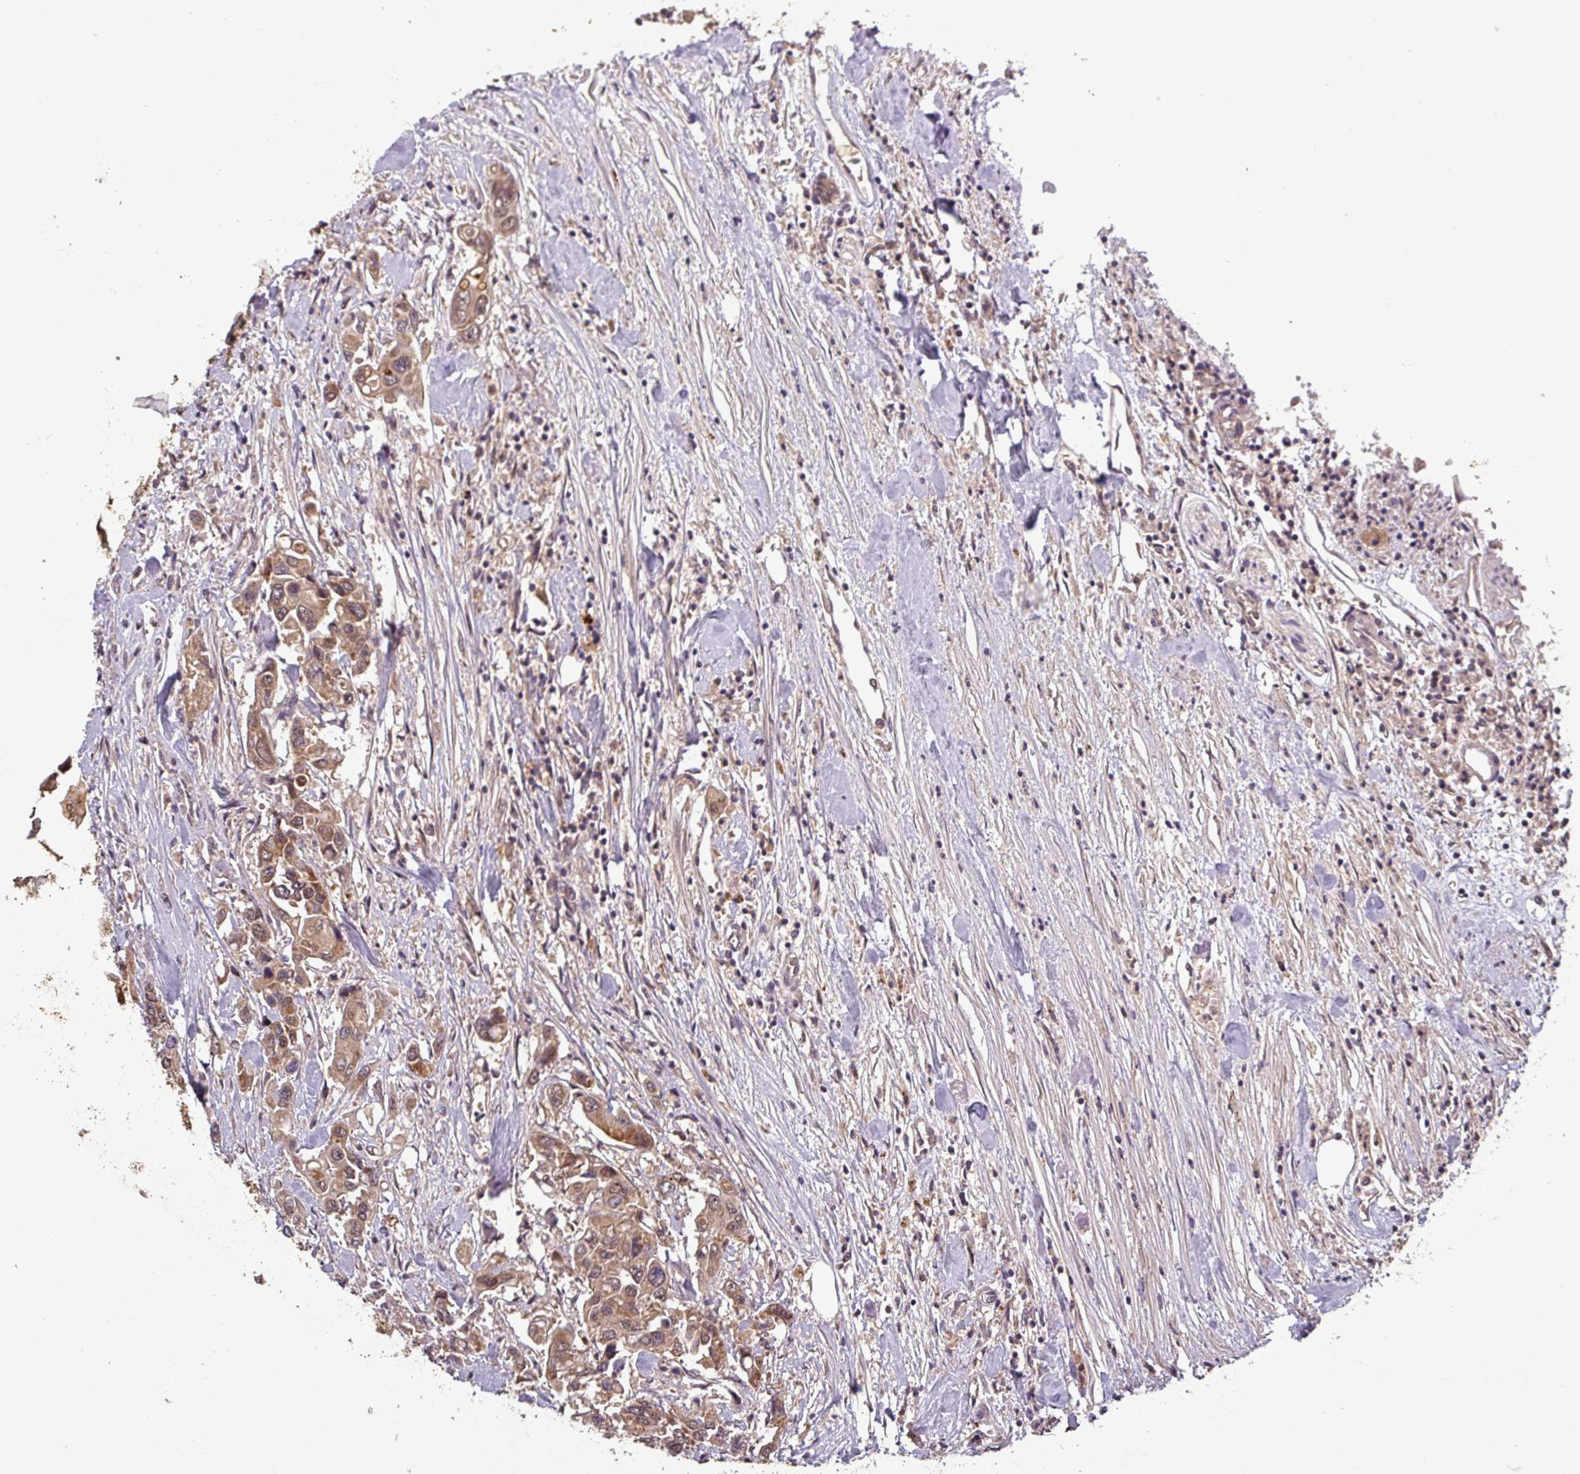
{"staining": {"intensity": "moderate", "quantity": ">75%", "location": "cytoplasmic/membranous,nuclear"}, "tissue": "colorectal cancer", "cell_type": "Tumor cells", "image_type": "cancer", "snomed": [{"axis": "morphology", "description": "Adenocarcinoma, NOS"}, {"axis": "topography", "description": "Colon"}], "caption": "Protein expression by immunohistochemistry reveals moderate cytoplasmic/membranous and nuclear expression in about >75% of tumor cells in adenocarcinoma (colorectal). (DAB IHC with brightfield microscopy, high magnification).", "gene": "PUS1", "patient": {"sex": "male", "age": 77}}